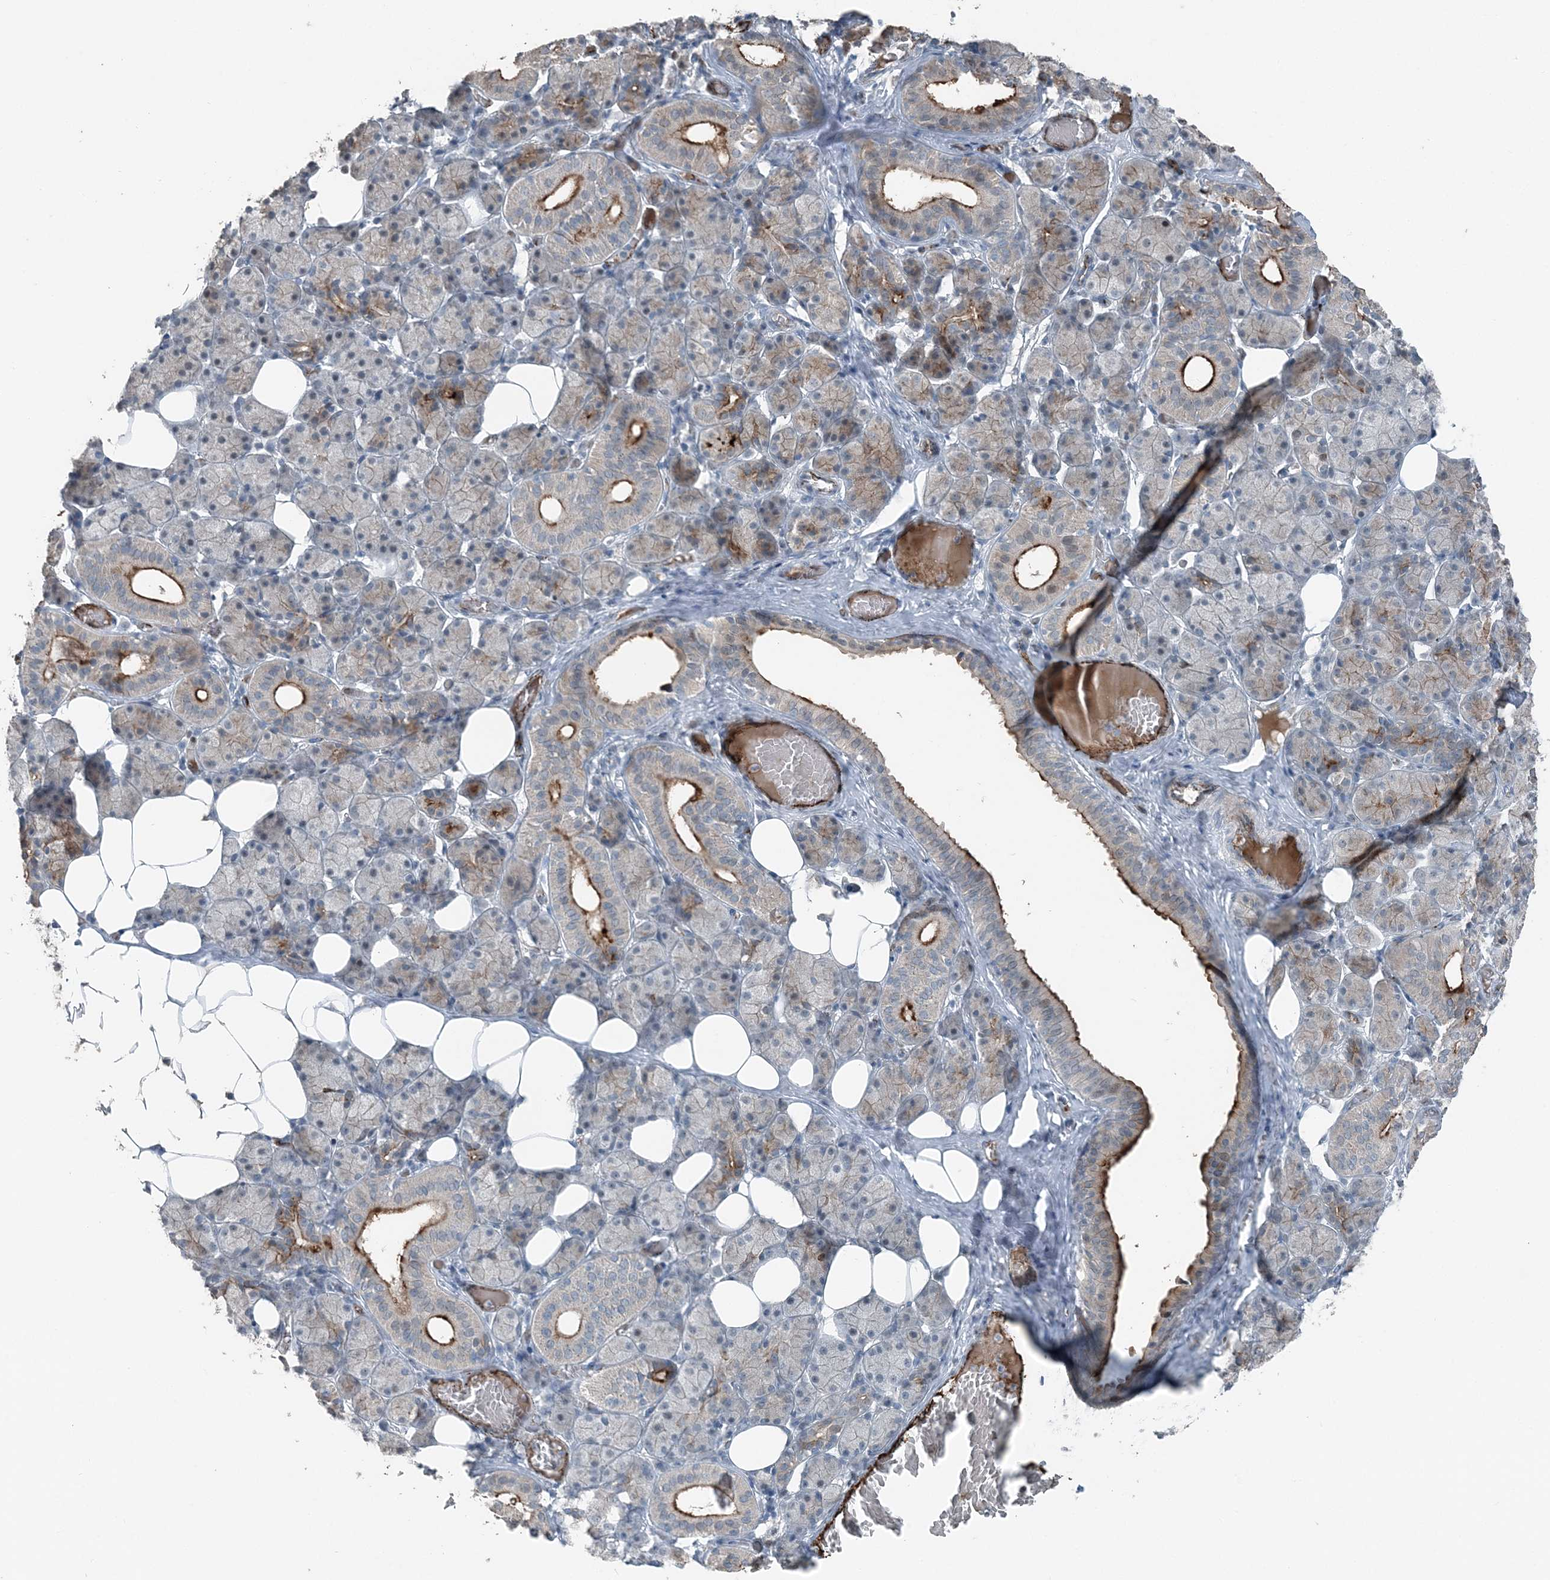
{"staining": {"intensity": "moderate", "quantity": "25%-75%", "location": "cytoplasmic/membranous"}, "tissue": "salivary gland", "cell_type": "Glandular cells", "image_type": "normal", "snomed": [{"axis": "morphology", "description": "Normal tissue, NOS"}, {"axis": "topography", "description": "Salivary gland"}], "caption": "The histopathology image exhibits staining of normal salivary gland, revealing moderate cytoplasmic/membranous protein staining (brown color) within glandular cells.", "gene": "ELOVL7", "patient": {"sex": "female", "age": 33}}